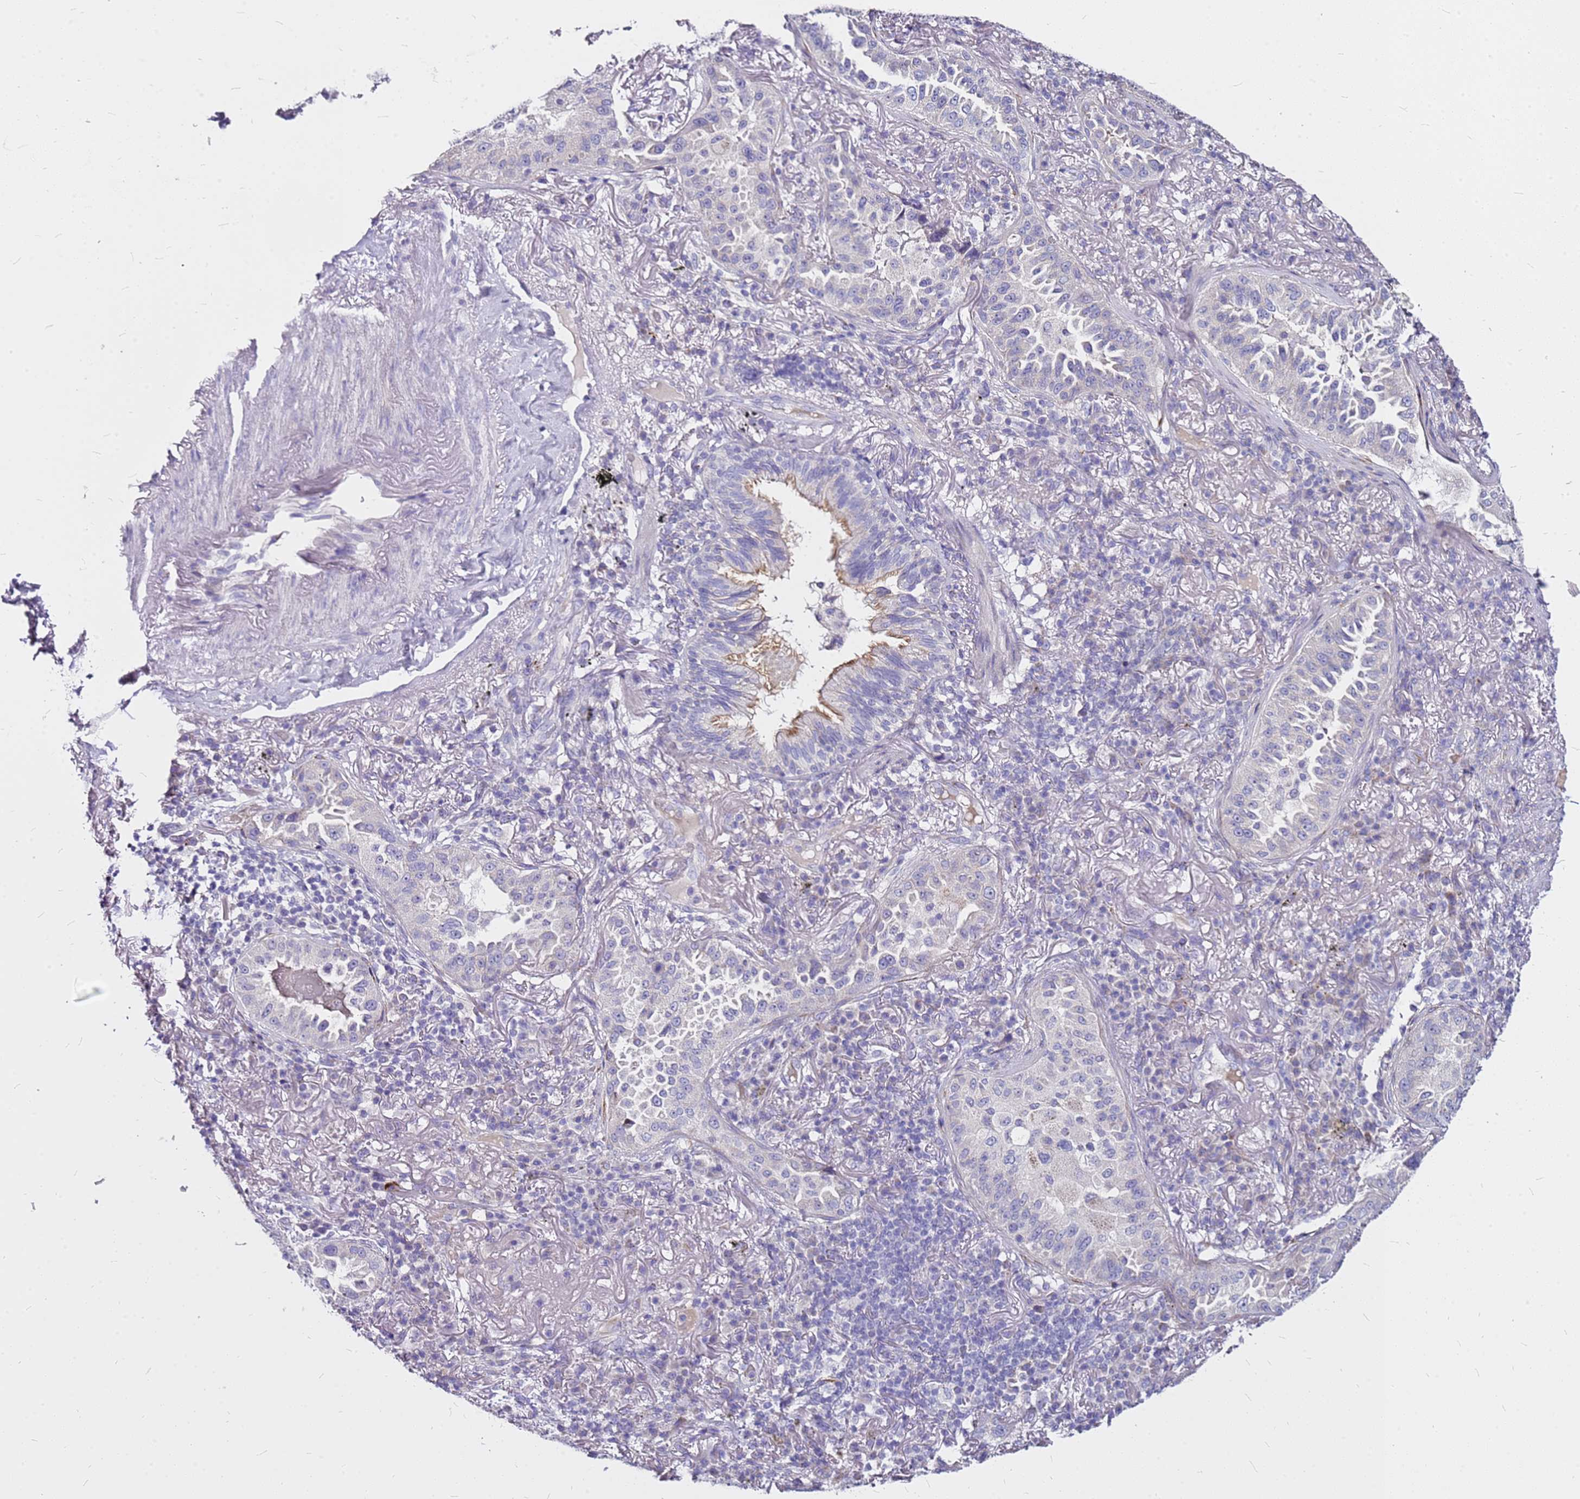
{"staining": {"intensity": "negative", "quantity": "none", "location": "none"}, "tissue": "lung cancer", "cell_type": "Tumor cells", "image_type": "cancer", "snomed": [{"axis": "morphology", "description": "Adenocarcinoma, NOS"}, {"axis": "topography", "description": "Lung"}], "caption": "Immunohistochemistry of lung adenocarcinoma displays no positivity in tumor cells. (Brightfield microscopy of DAB immunohistochemistry (IHC) at high magnification).", "gene": "CASD1", "patient": {"sex": "female", "age": 69}}